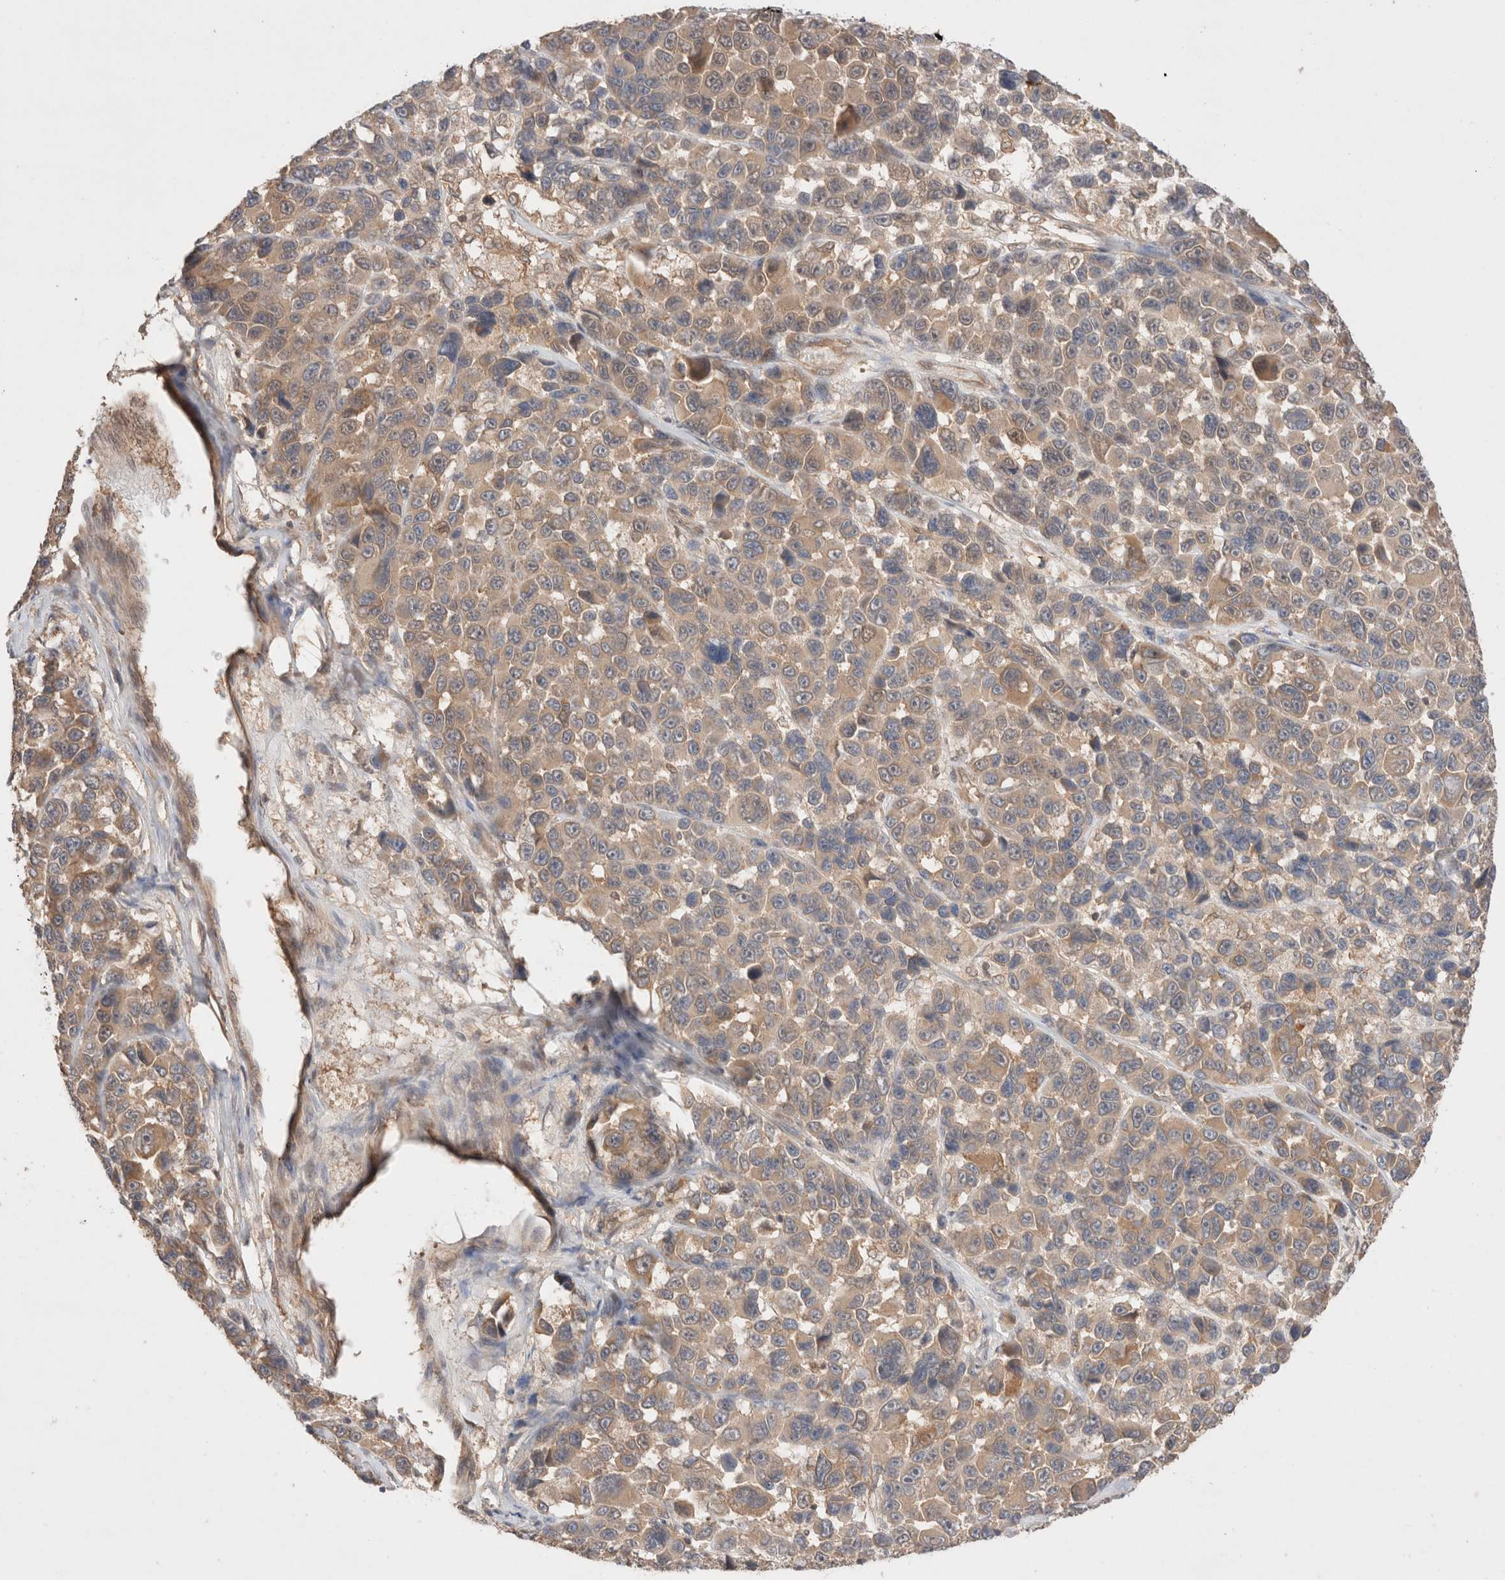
{"staining": {"intensity": "weak", "quantity": "25%-75%", "location": "cytoplasmic/membranous"}, "tissue": "melanoma", "cell_type": "Tumor cells", "image_type": "cancer", "snomed": [{"axis": "morphology", "description": "Malignant melanoma, NOS"}, {"axis": "topography", "description": "Skin"}], "caption": "The image reveals a brown stain indicating the presence of a protein in the cytoplasmic/membranous of tumor cells in melanoma.", "gene": "CARNMT1", "patient": {"sex": "male", "age": 53}}